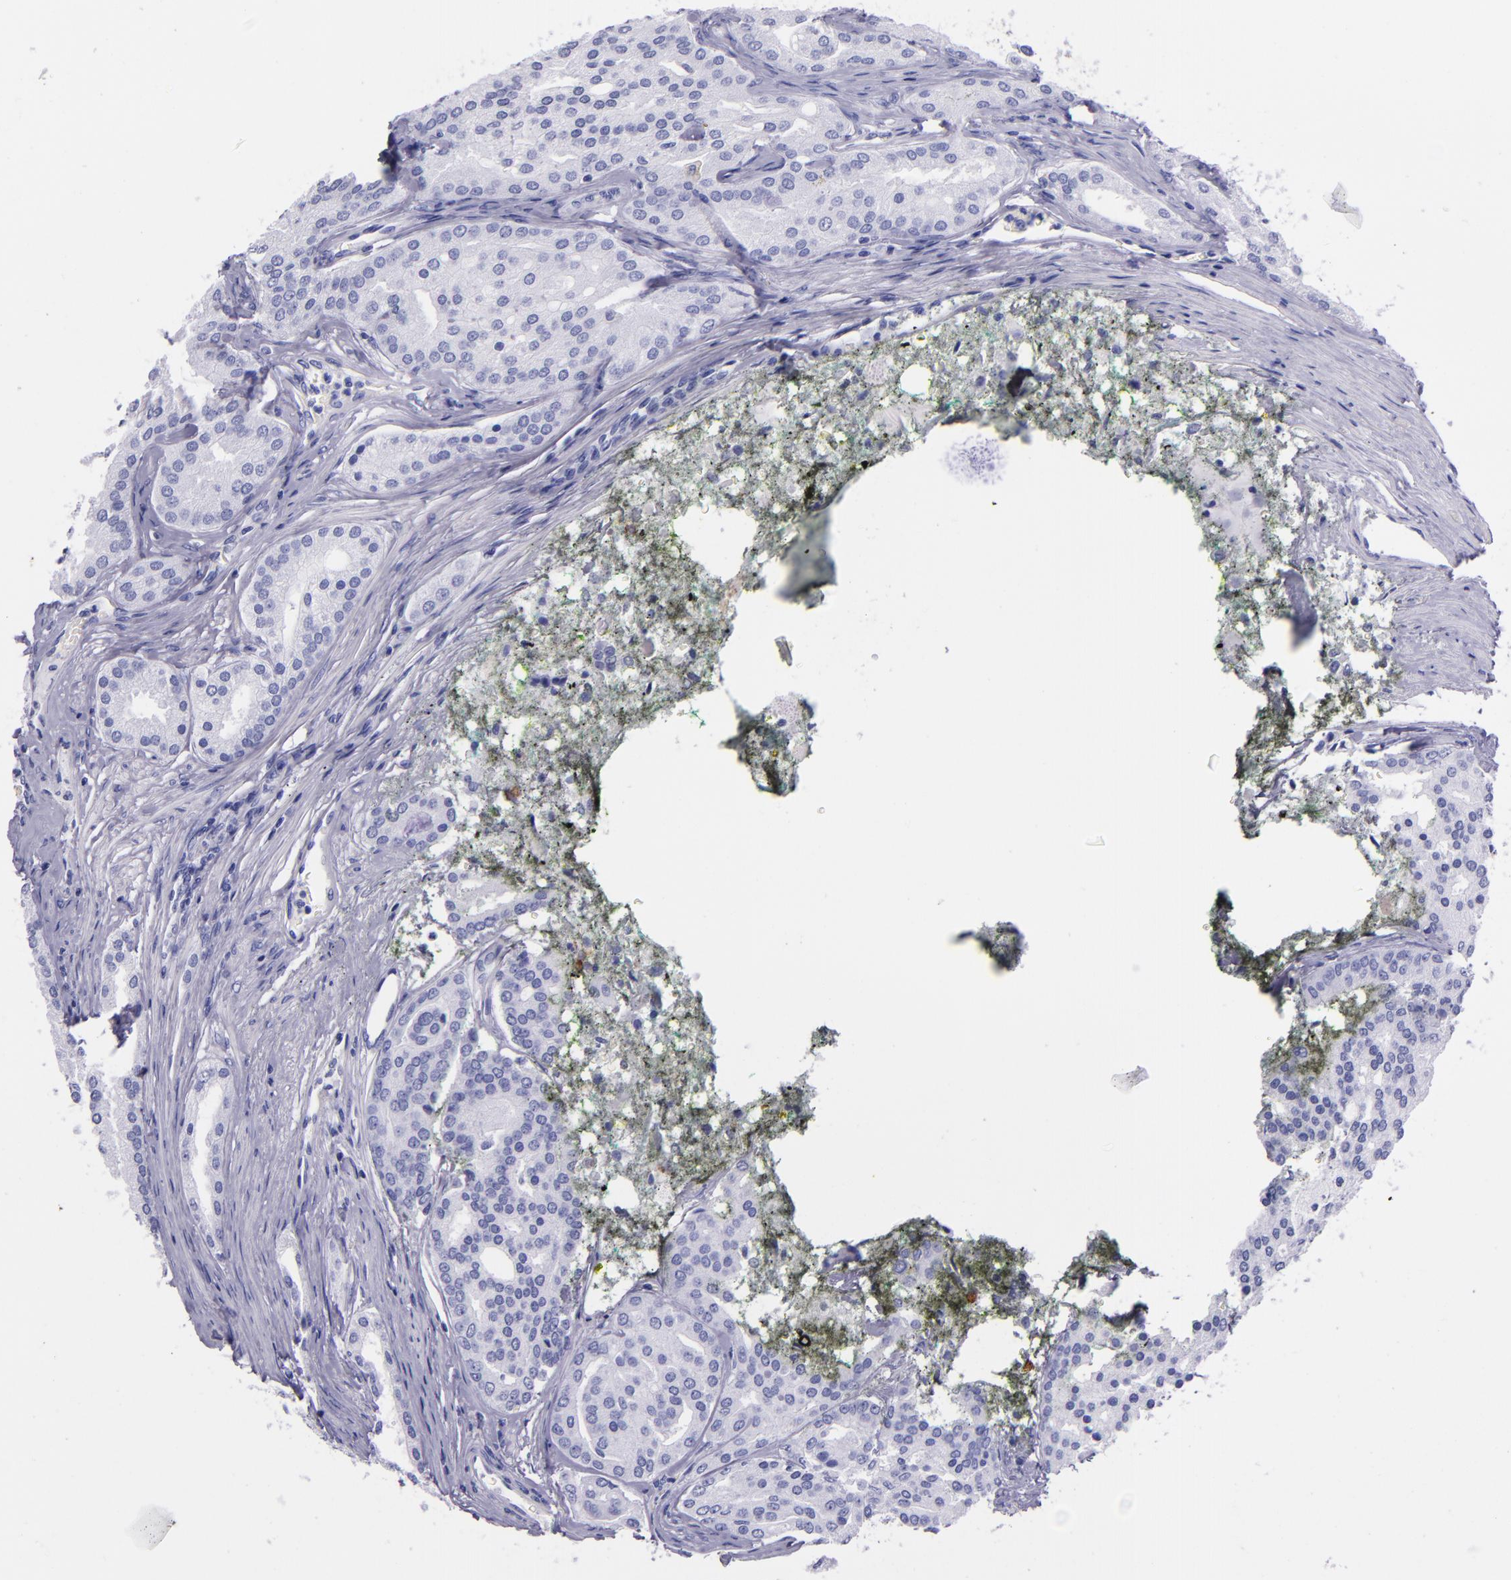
{"staining": {"intensity": "negative", "quantity": "none", "location": "none"}, "tissue": "prostate cancer", "cell_type": "Tumor cells", "image_type": "cancer", "snomed": [{"axis": "morphology", "description": "Adenocarcinoma, High grade"}, {"axis": "topography", "description": "Prostate"}], "caption": "Immunohistochemical staining of prostate adenocarcinoma (high-grade) displays no significant staining in tumor cells.", "gene": "SFTPA2", "patient": {"sex": "male", "age": 64}}